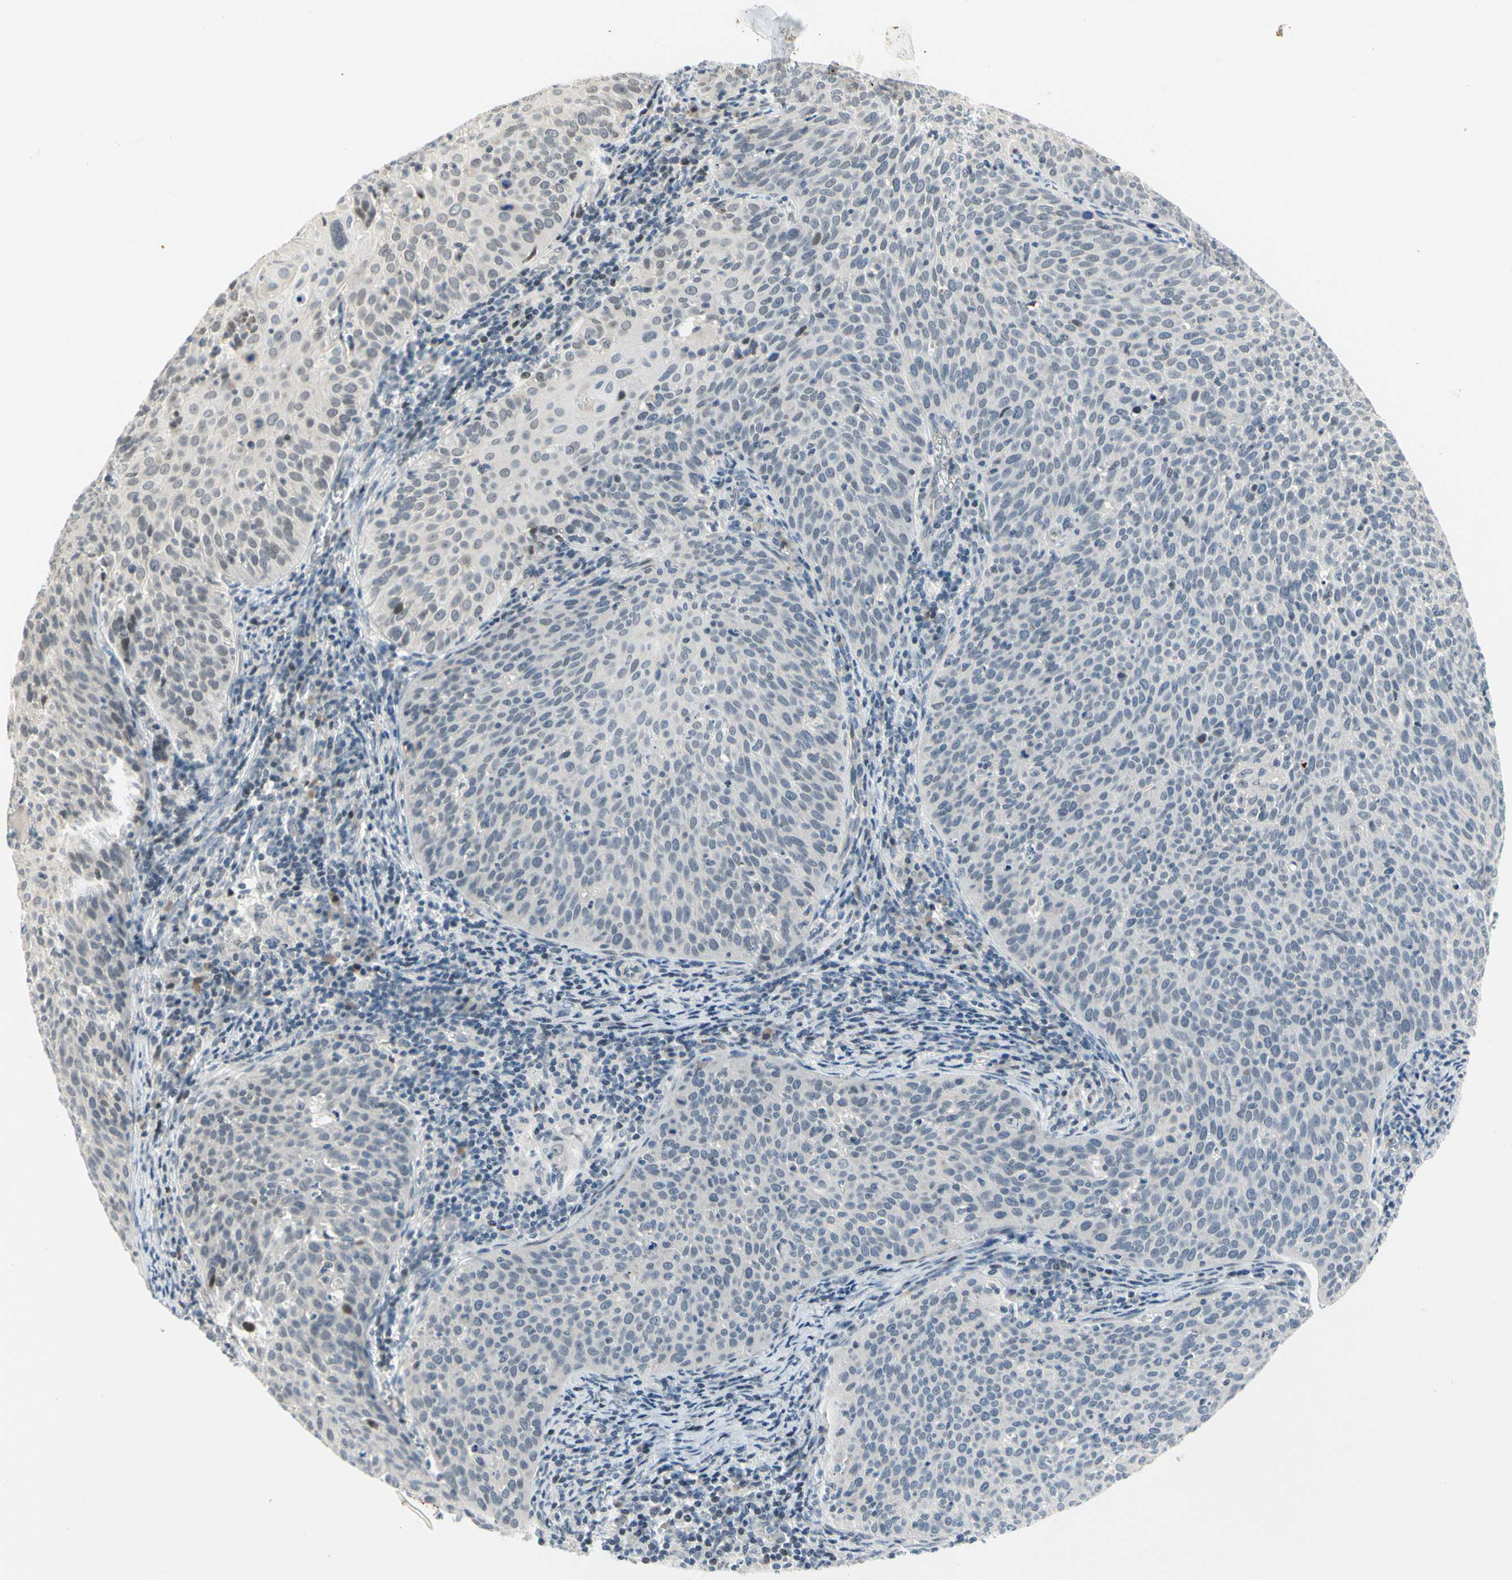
{"staining": {"intensity": "negative", "quantity": "none", "location": "none"}, "tissue": "cervical cancer", "cell_type": "Tumor cells", "image_type": "cancer", "snomed": [{"axis": "morphology", "description": "Squamous cell carcinoma, NOS"}, {"axis": "topography", "description": "Cervix"}], "caption": "IHC histopathology image of neoplastic tissue: cervical squamous cell carcinoma stained with DAB exhibits no significant protein staining in tumor cells.", "gene": "IMPG2", "patient": {"sex": "female", "age": 38}}